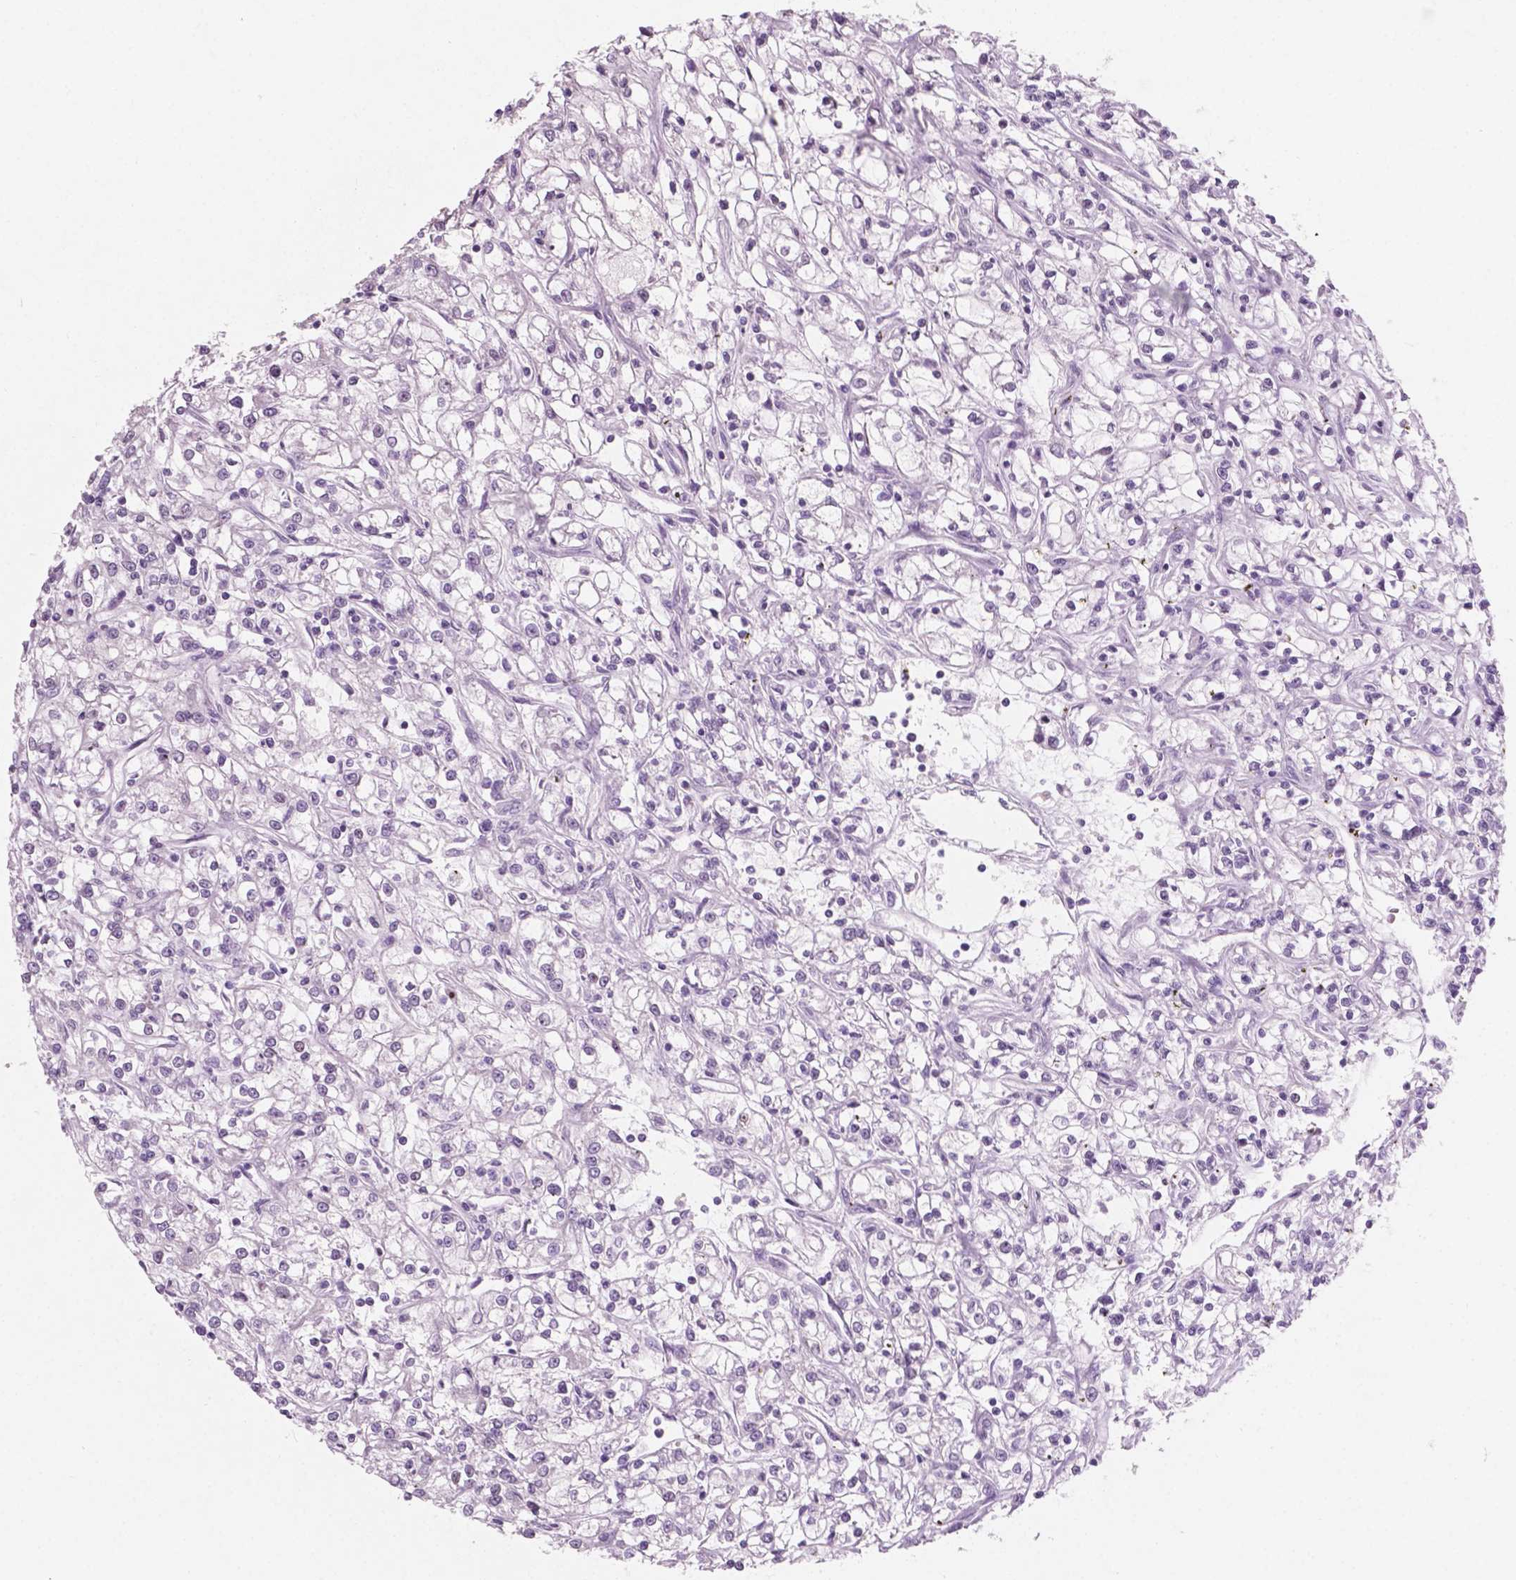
{"staining": {"intensity": "negative", "quantity": "none", "location": "none"}, "tissue": "renal cancer", "cell_type": "Tumor cells", "image_type": "cancer", "snomed": [{"axis": "morphology", "description": "Adenocarcinoma, NOS"}, {"axis": "topography", "description": "Kidney"}], "caption": "Immunohistochemistry (IHC) of renal cancer (adenocarcinoma) exhibits no positivity in tumor cells. (Stains: DAB (3,3'-diaminobenzidine) immunohistochemistry (IHC) with hematoxylin counter stain, Microscopy: brightfield microscopy at high magnification).", "gene": "AWAT1", "patient": {"sex": "female", "age": 59}}